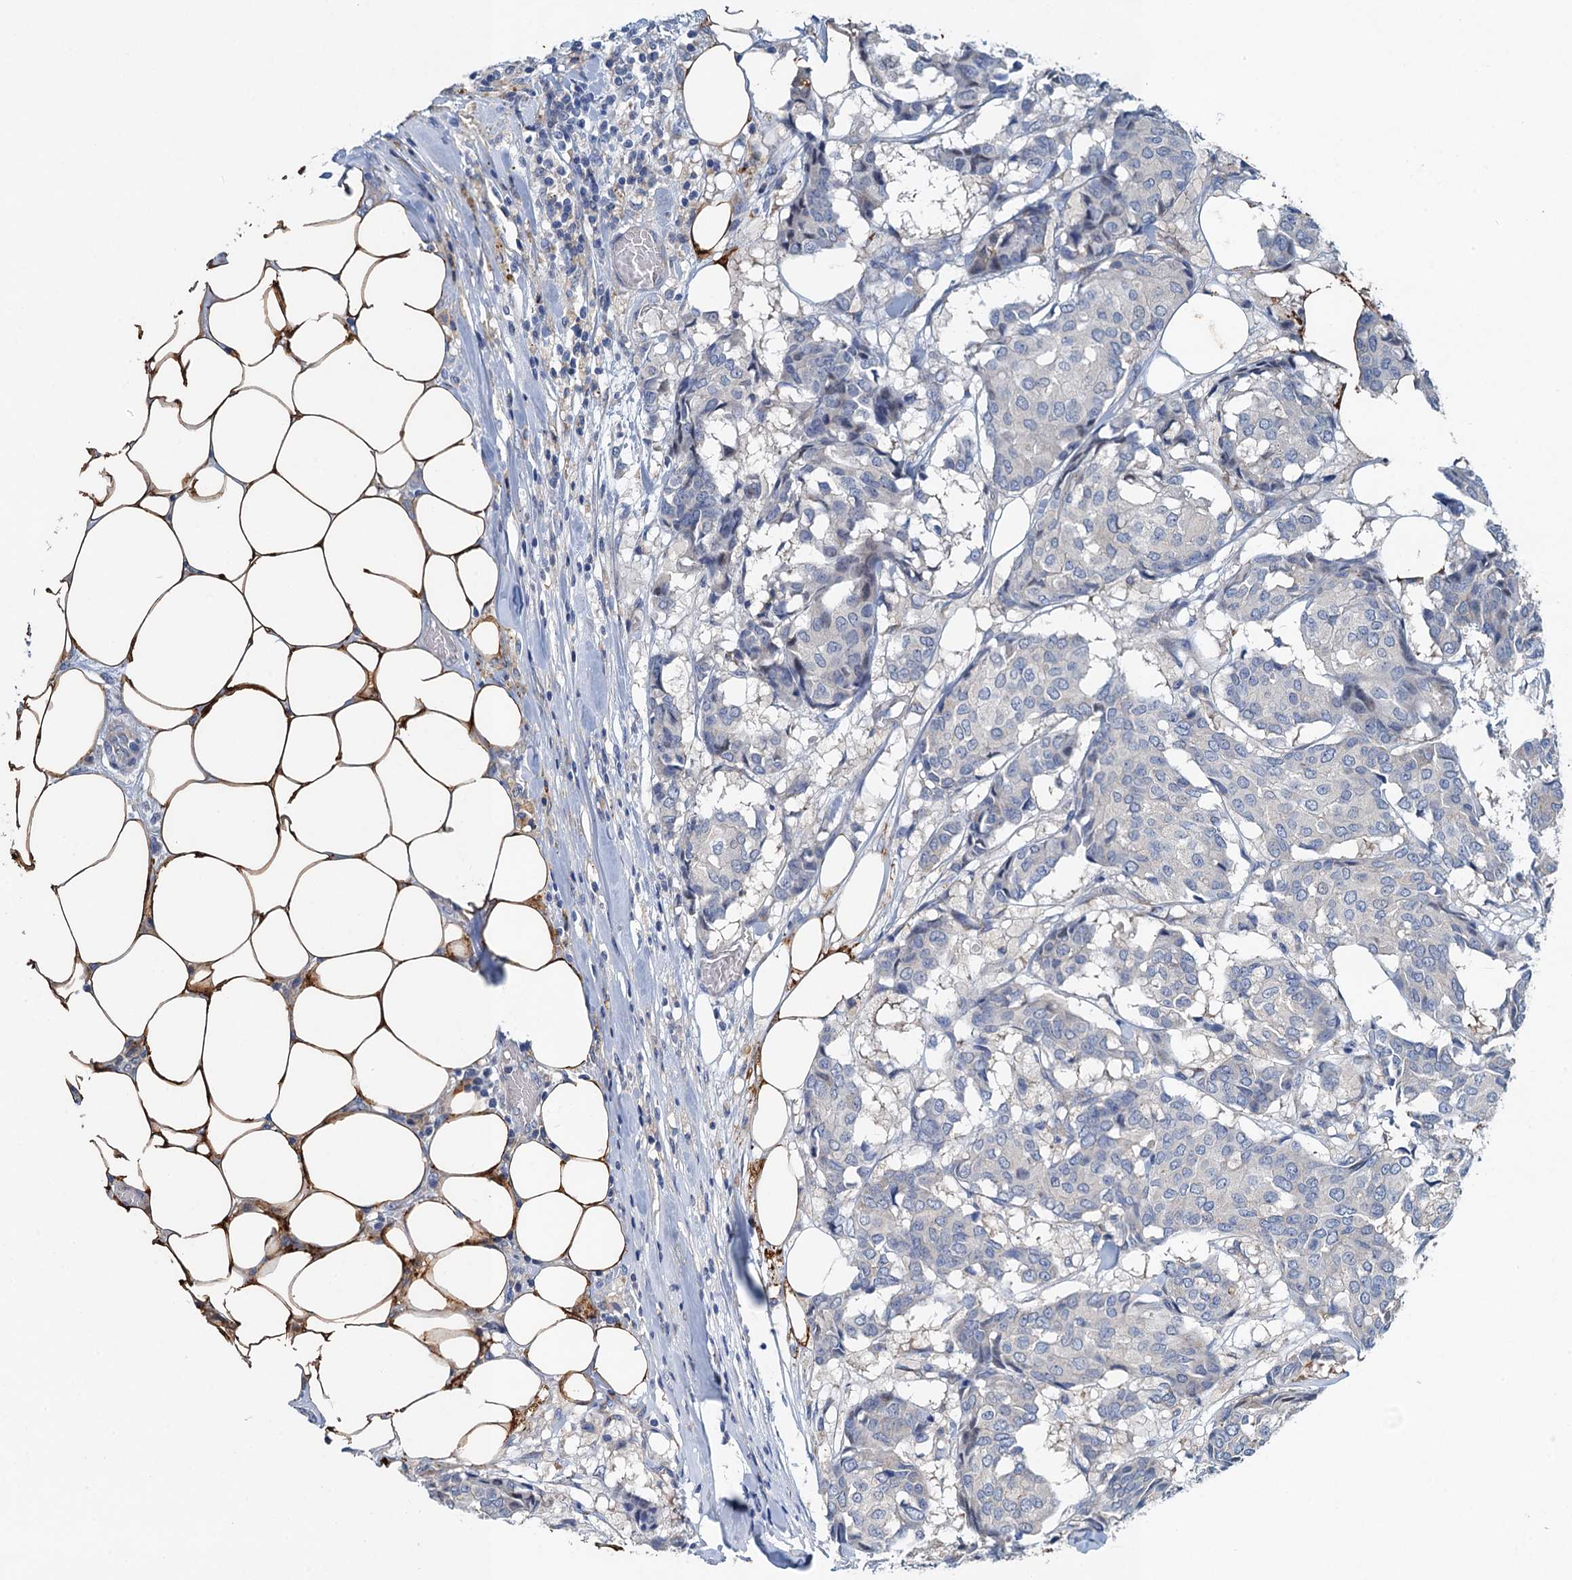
{"staining": {"intensity": "negative", "quantity": "none", "location": "none"}, "tissue": "breast cancer", "cell_type": "Tumor cells", "image_type": "cancer", "snomed": [{"axis": "morphology", "description": "Duct carcinoma"}, {"axis": "topography", "description": "Breast"}], "caption": "Tumor cells show no significant protein staining in breast intraductal carcinoma. The staining is performed using DAB (3,3'-diaminobenzidine) brown chromogen with nuclei counter-stained in using hematoxylin.", "gene": "NBEA", "patient": {"sex": "female", "age": 75}}